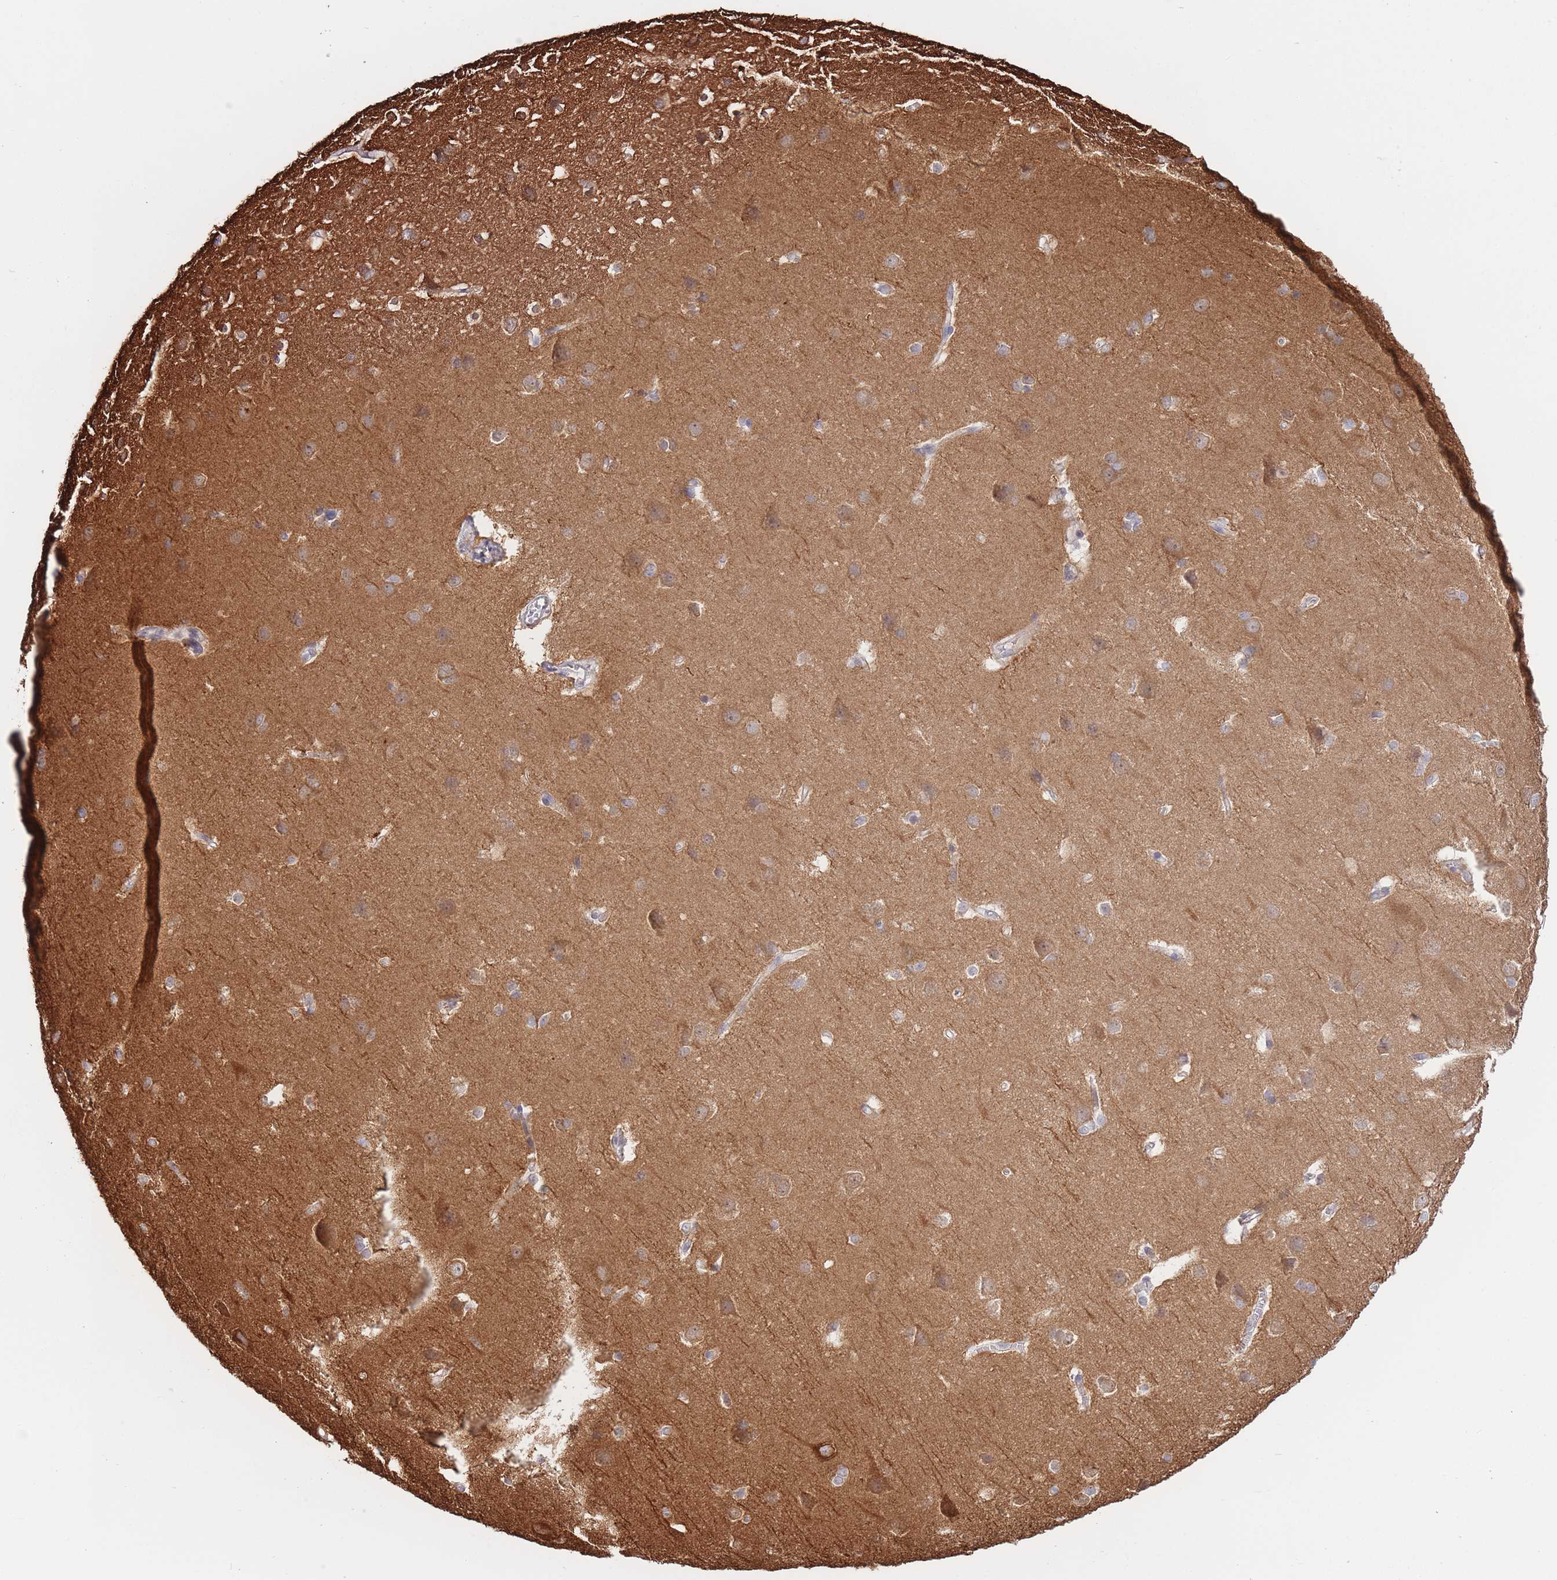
{"staining": {"intensity": "negative", "quantity": "none", "location": "none"}, "tissue": "cerebral cortex", "cell_type": "Endothelial cells", "image_type": "normal", "snomed": [{"axis": "morphology", "description": "Normal tissue, NOS"}, {"axis": "topography", "description": "Cerebral cortex"}], "caption": "Immunohistochemical staining of benign cerebral cortex reveals no significant positivity in endothelial cells. Brightfield microscopy of immunohistochemistry (IHC) stained with DAB (3,3'-diaminobenzidine) (brown) and hematoxylin (blue), captured at high magnification.", "gene": "EXOSC8", "patient": {"sex": "male", "age": 37}}